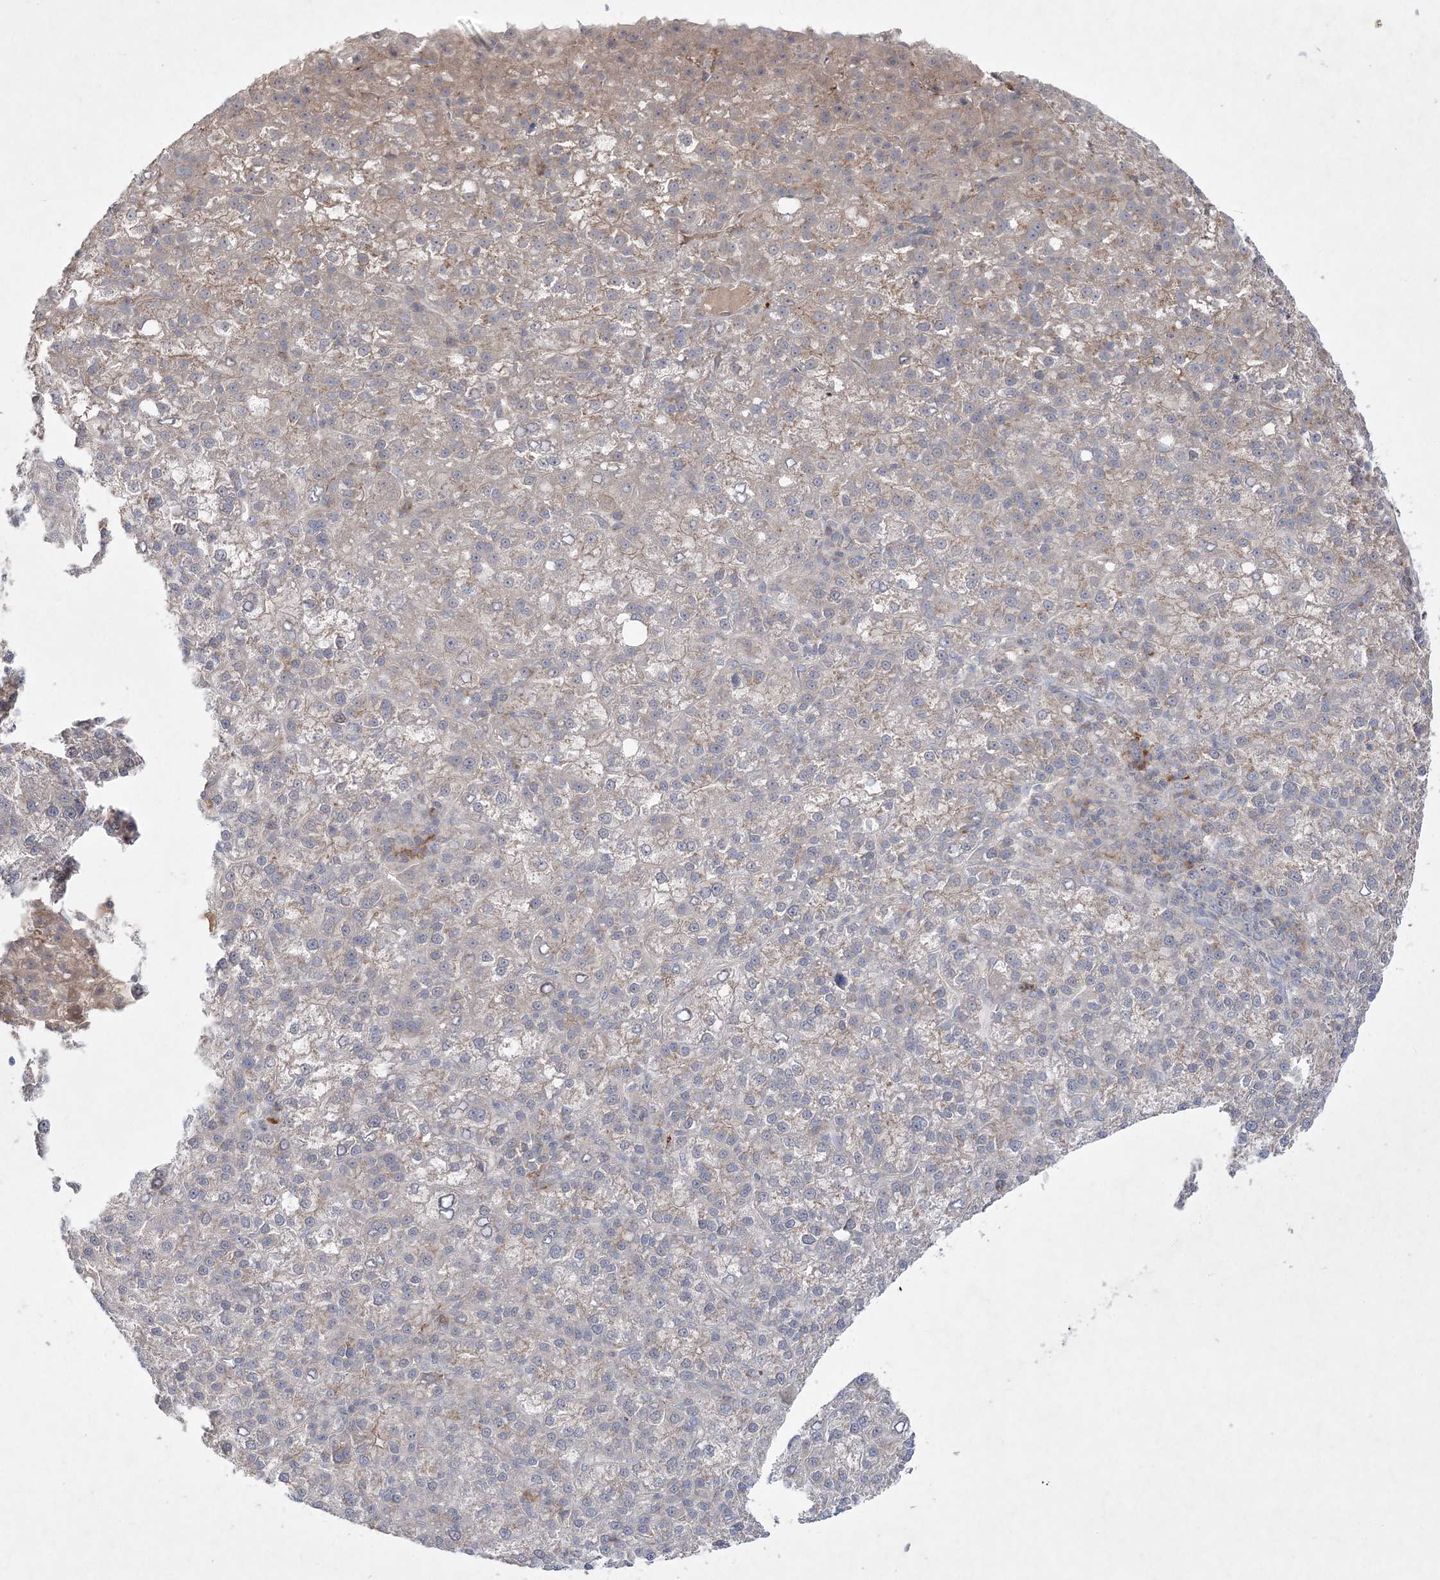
{"staining": {"intensity": "weak", "quantity": "25%-75%", "location": "cytoplasmic/membranous"}, "tissue": "liver cancer", "cell_type": "Tumor cells", "image_type": "cancer", "snomed": [{"axis": "morphology", "description": "Carcinoma, Hepatocellular, NOS"}, {"axis": "topography", "description": "Liver"}], "caption": "Human liver cancer (hepatocellular carcinoma) stained with a brown dye reveals weak cytoplasmic/membranous positive expression in about 25%-75% of tumor cells.", "gene": "CLNK", "patient": {"sex": "female", "age": 58}}